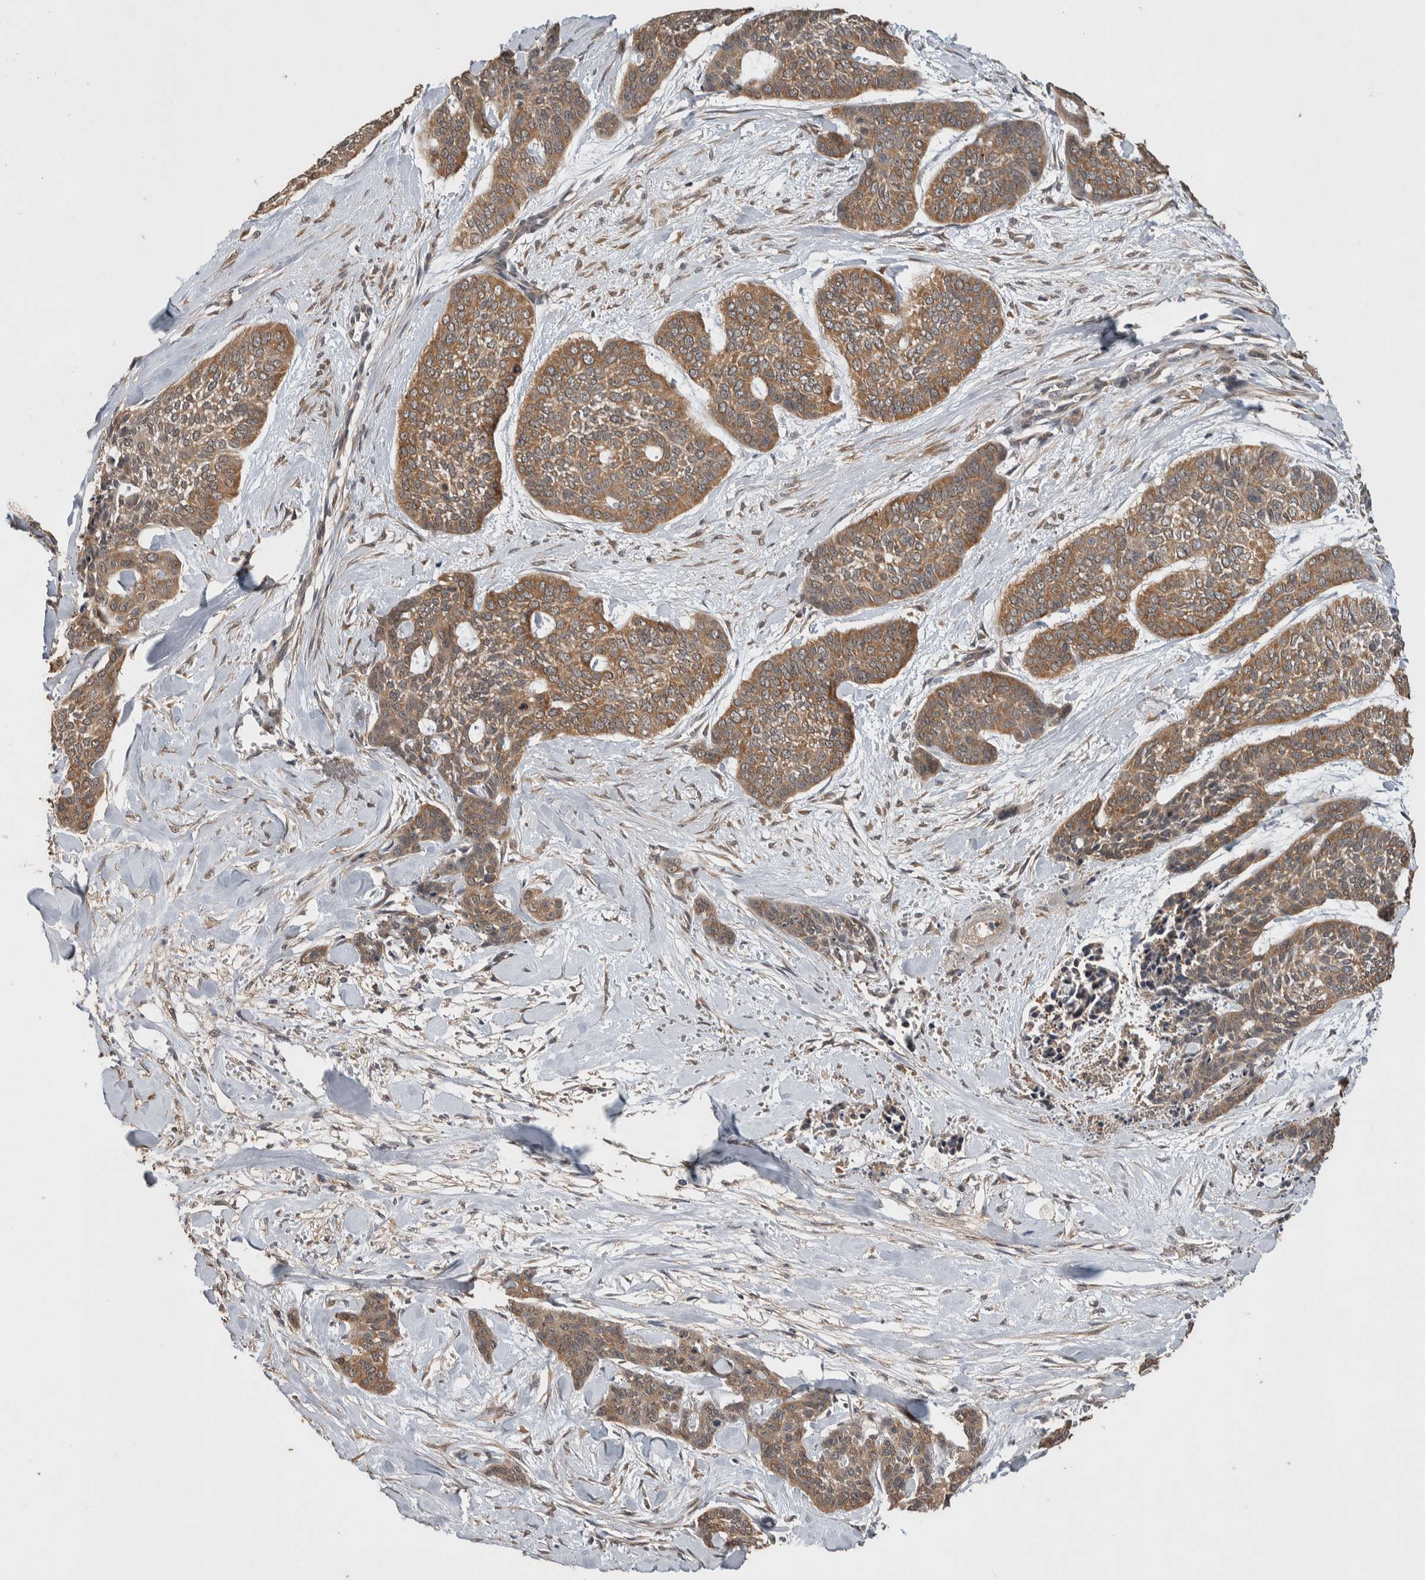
{"staining": {"intensity": "moderate", "quantity": ">75%", "location": "cytoplasmic/membranous"}, "tissue": "skin cancer", "cell_type": "Tumor cells", "image_type": "cancer", "snomed": [{"axis": "morphology", "description": "Basal cell carcinoma"}, {"axis": "topography", "description": "Skin"}], "caption": "Protein expression analysis of skin cancer demonstrates moderate cytoplasmic/membranous positivity in about >75% of tumor cells.", "gene": "DVL2", "patient": {"sex": "female", "age": 64}}